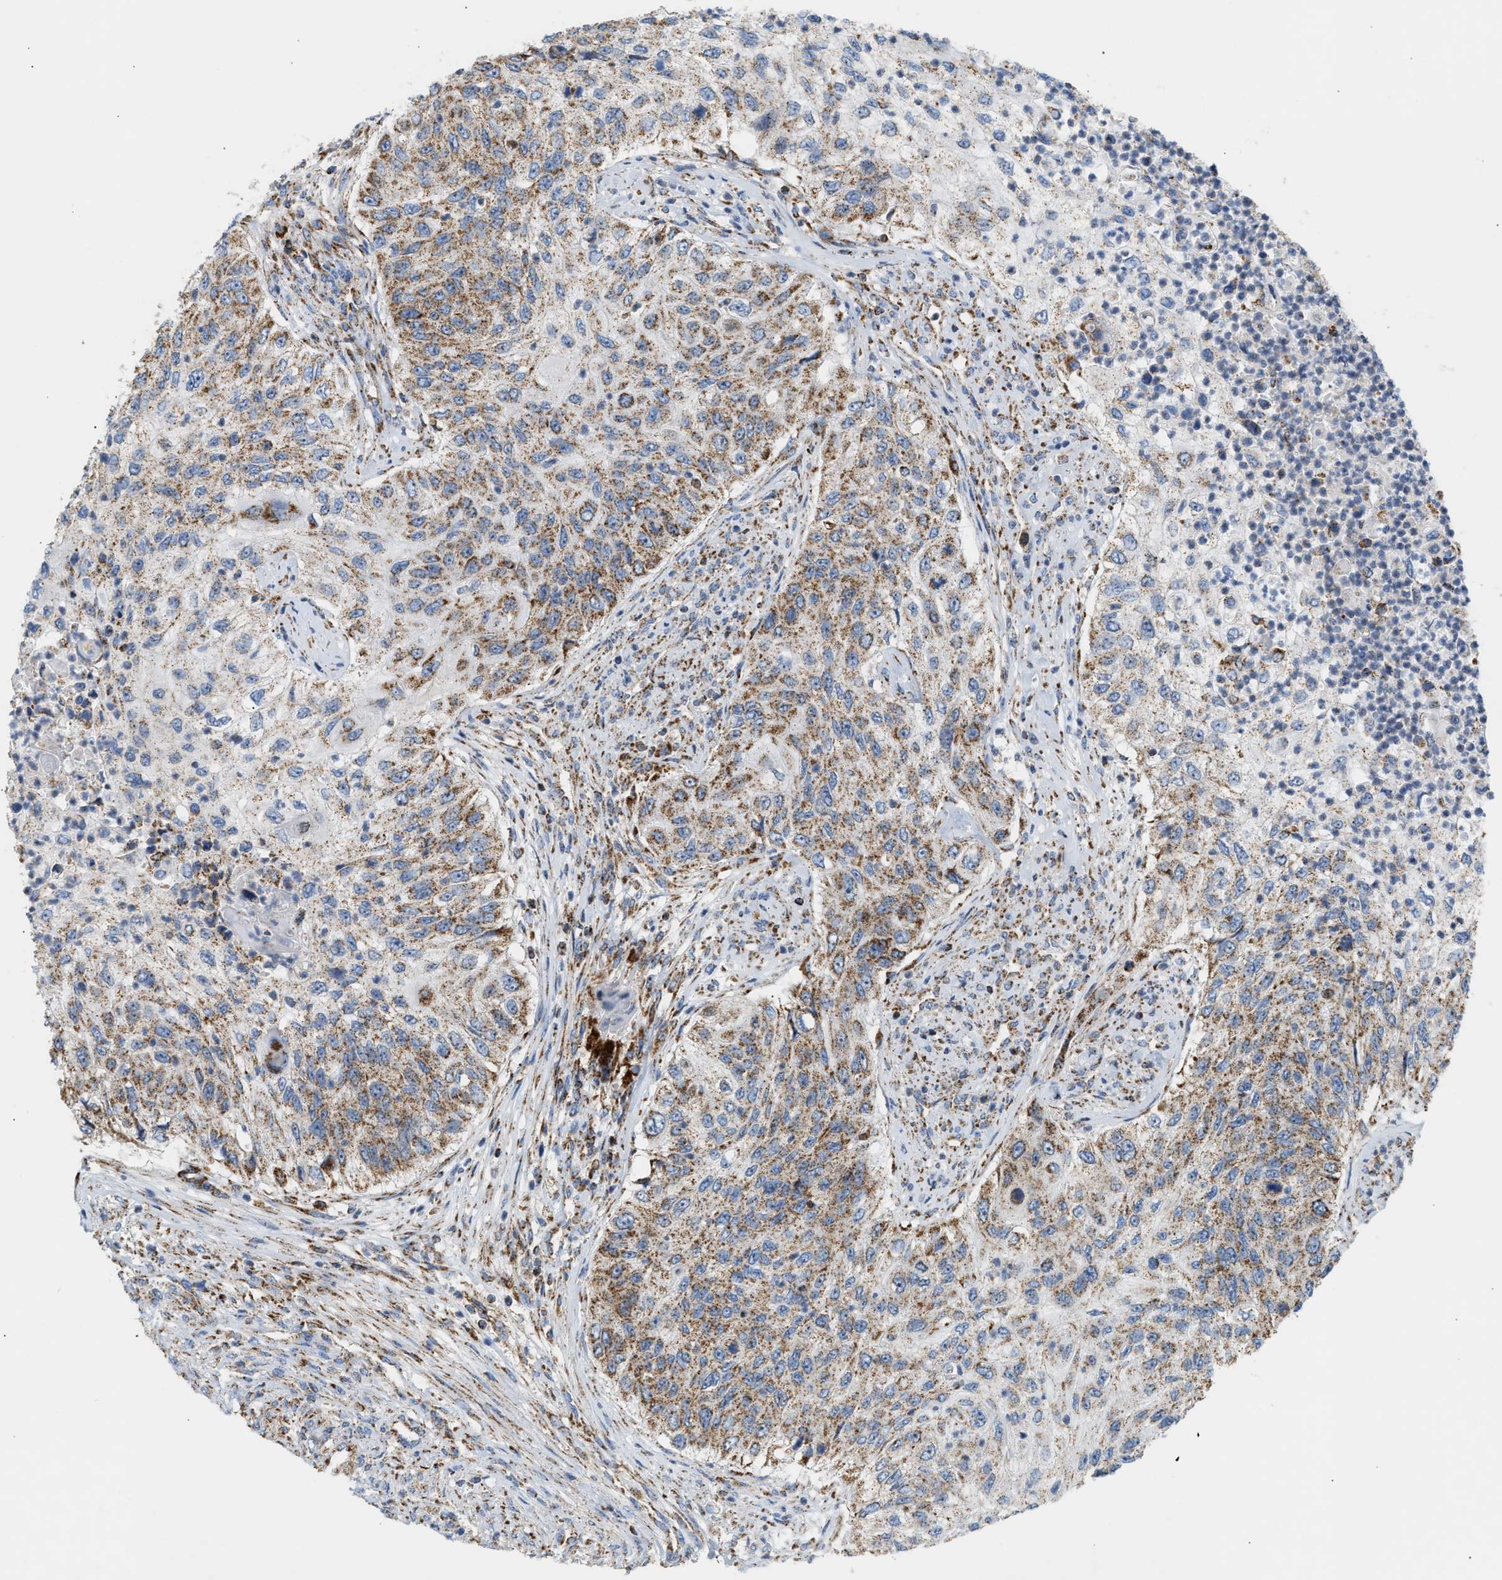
{"staining": {"intensity": "moderate", "quantity": ">75%", "location": "cytoplasmic/membranous"}, "tissue": "urothelial cancer", "cell_type": "Tumor cells", "image_type": "cancer", "snomed": [{"axis": "morphology", "description": "Urothelial carcinoma, High grade"}, {"axis": "topography", "description": "Urinary bladder"}], "caption": "Urothelial carcinoma (high-grade) stained for a protein displays moderate cytoplasmic/membranous positivity in tumor cells. The staining was performed using DAB (3,3'-diaminobenzidine) to visualize the protein expression in brown, while the nuclei were stained in blue with hematoxylin (Magnification: 20x).", "gene": "OGDH", "patient": {"sex": "female", "age": 60}}